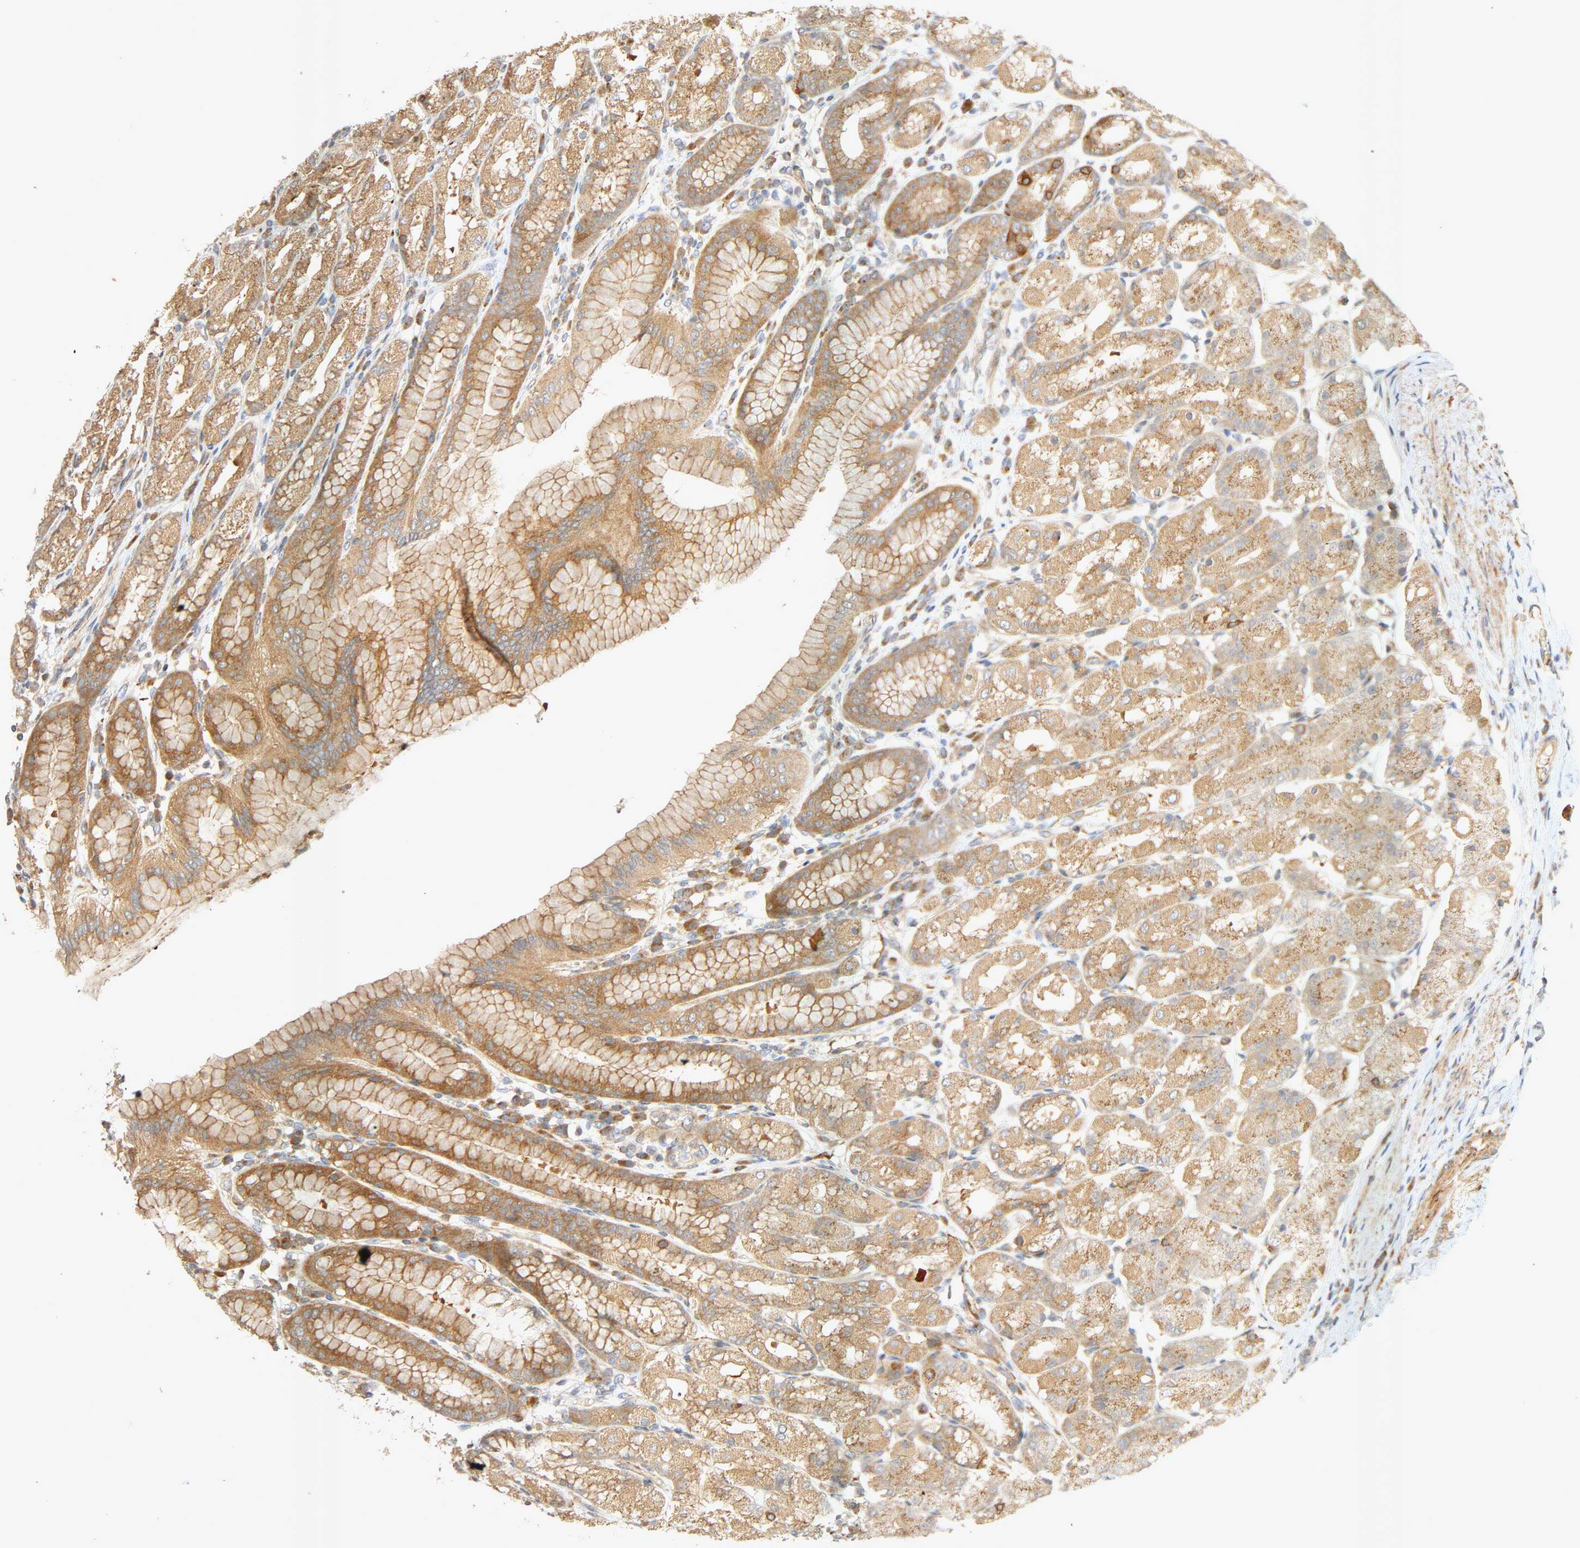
{"staining": {"intensity": "moderate", "quantity": ">75%", "location": "cytoplasmic/membranous"}, "tissue": "stomach", "cell_type": "Glandular cells", "image_type": "normal", "snomed": [{"axis": "morphology", "description": "Normal tissue, NOS"}, {"axis": "topography", "description": "Stomach, upper"}], "caption": "A brown stain labels moderate cytoplasmic/membranous staining of a protein in glandular cells of normal human stomach.", "gene": "SGSM1", "patient": {"sex": "male", "age": 68}}